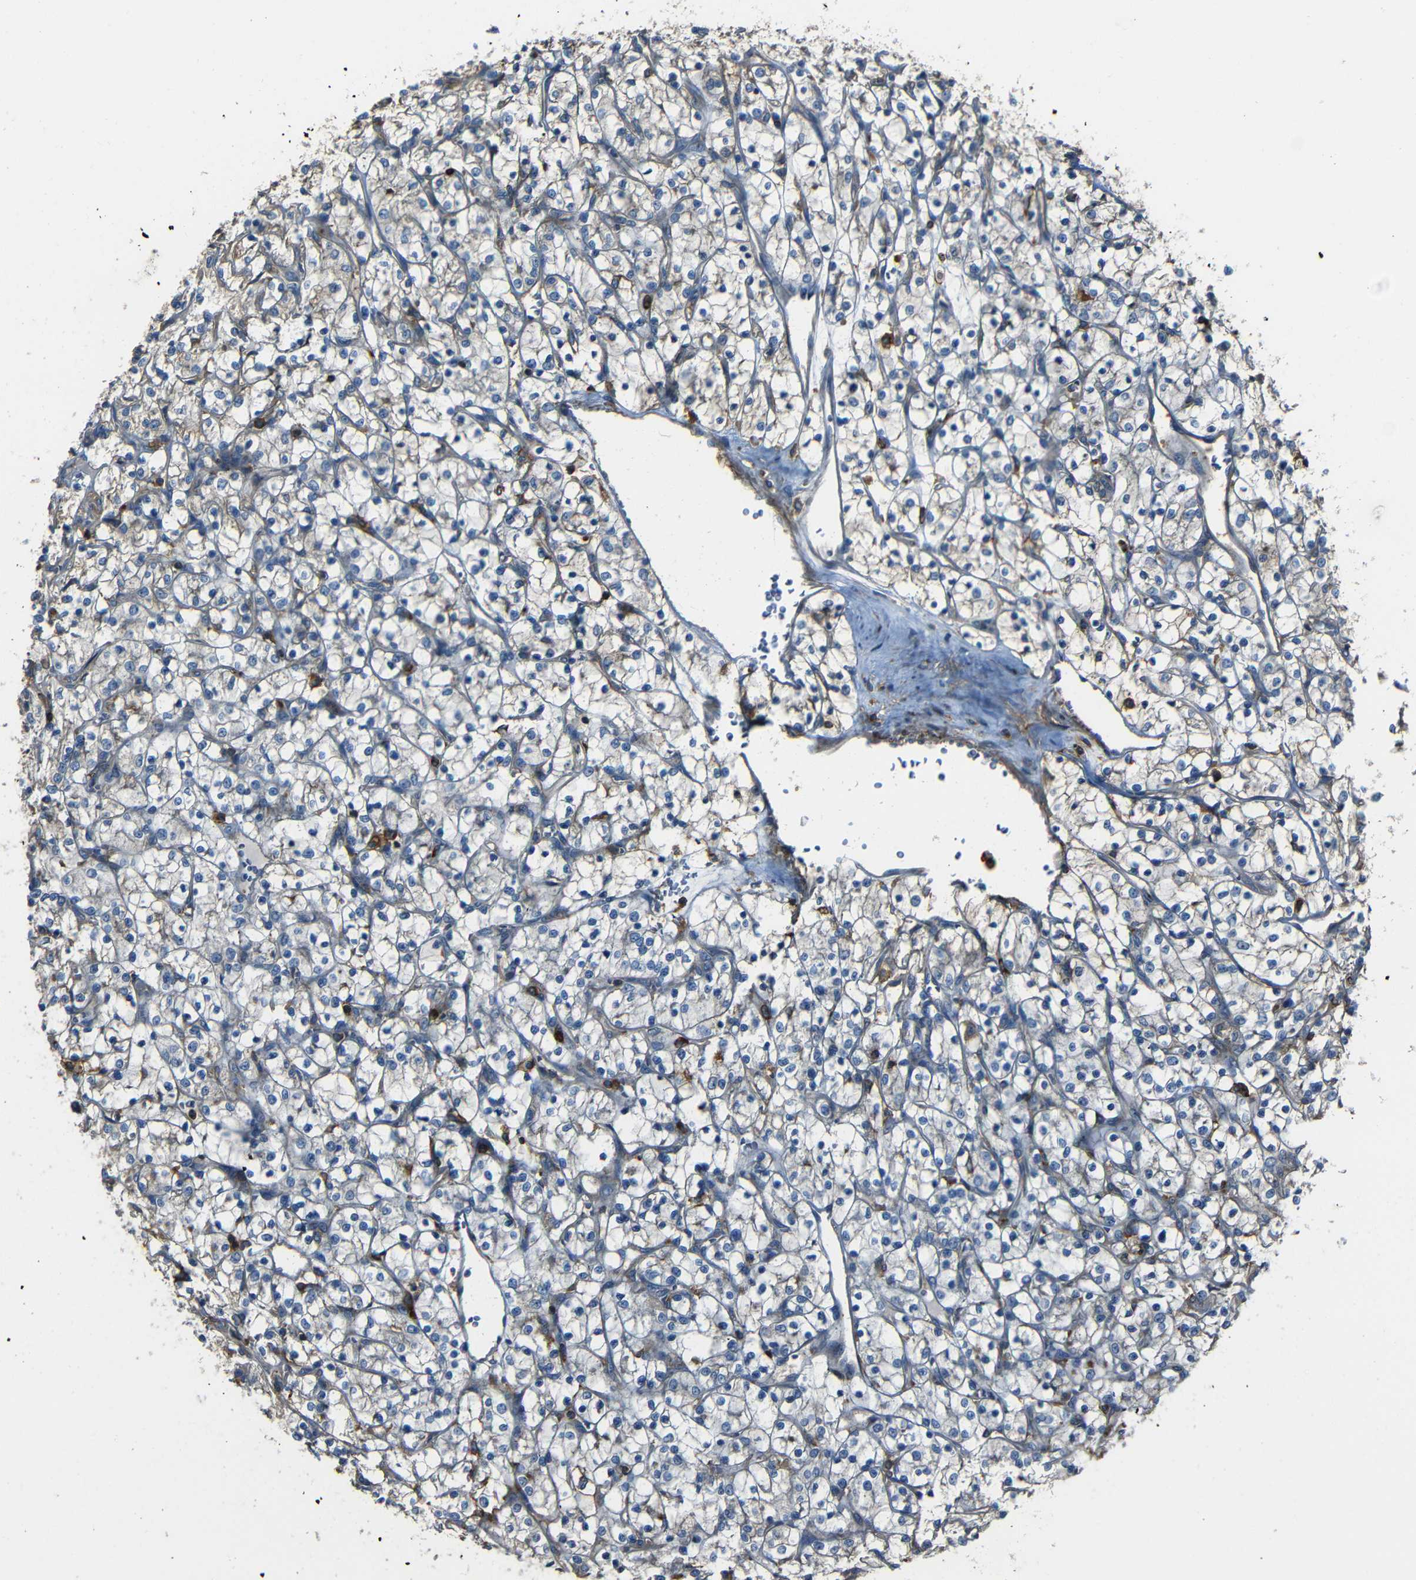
{"staining": {"intensity": "negative", "quantity": "none", "location": "none"}, "tissue": "renal cancer", "cell_type": "Tumor cells", "image_type": "cancer", "snomed": [{"axis": "morphology", "description": "Adenocarcinoma, NOS"}, {"axis": "topography", "description": "Kidney"}], "caption": "The histopathology image exhibits no staining of tumor cells in renal cancer.", "gene": "ADGRE5", "patient": {"sex": "female", "age": 69}}